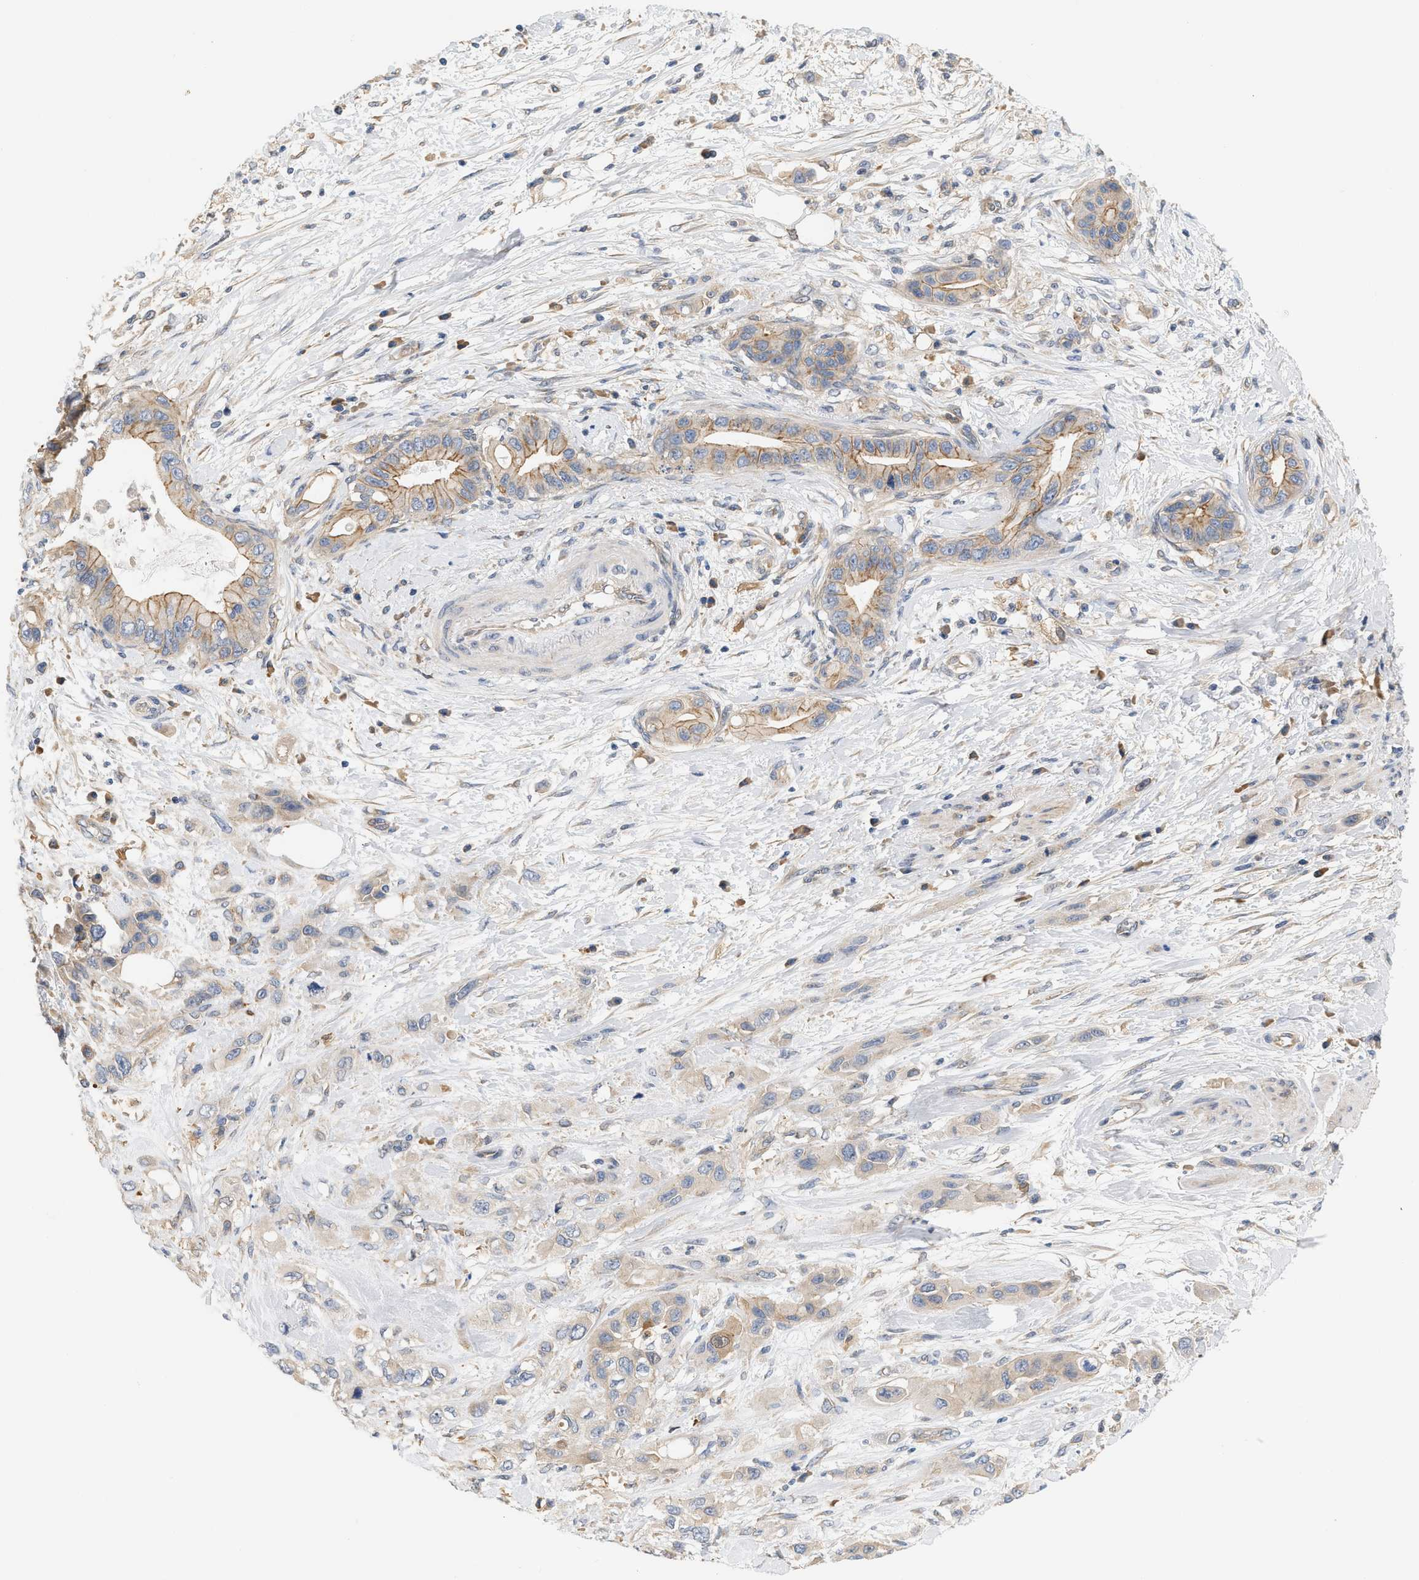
{"staining": {"intensity": "weak", "quantity": ">75%", "location": "cytoplasmic/membranous"}, "tissue": "pancreatic cancer", "cell_type": "Tumor cells", "image_type": "cancer", "snomed": [{"axis": "morphology", "description": "Adenocarcinoma, NOS"}, {"axis": "topography", "description": "Pancreas"}], "caption": "Protein expression by IHC demonstrates weak cytoplasmic/membranous expression in about >75% of tumor cells in pancreatic cancer (adenocarcinoma).", "gene": "CTXN1", "patient": {"sex": "female", "age": 73}}